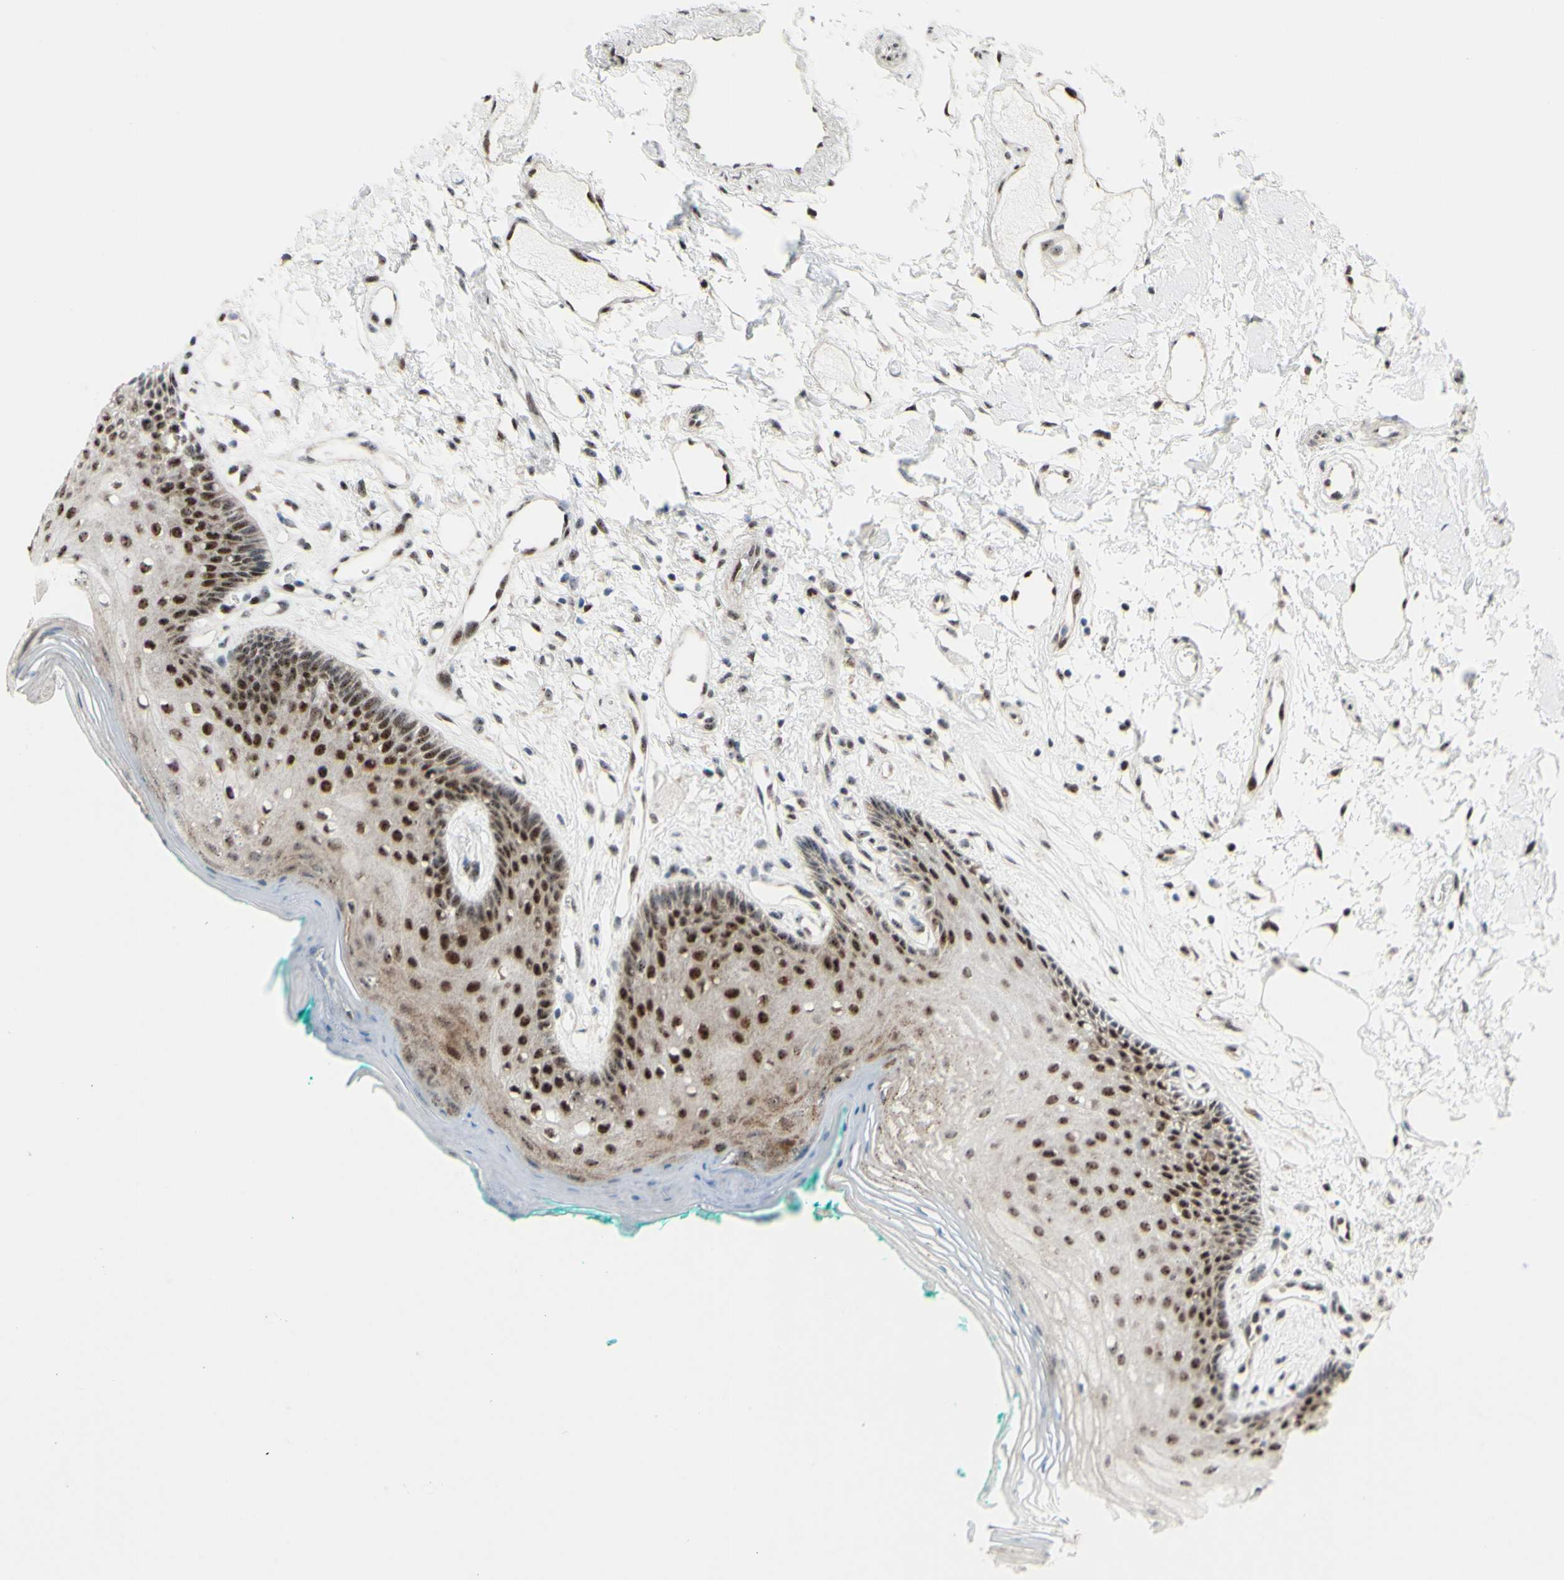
{"staining": {"intensity": "moderate", "quantity": ">75%", "location": "nuclear"}, "tissue": "oral mucosa", "cell_type": "Squamous epithelial cells", "image_type": "normal", "snomed": [{"axis": "morphology", "description": "Normal tissue, NOS"}, {"axis": "topography", "description": "Skeletal muscle"}, {"axis": "topography", "description": "Oral tissue"}, {"axis": "topography", "description": "Peripheral nerve tissue"}], "caption": "Immunohistochemistry of benign oral mucosa reveals medium levels of moderate nuclear expression in approximately >75% of squamous epithelial cells.", "gene": "POLR1A", "patient": {"sex": "female", "age": 84}}